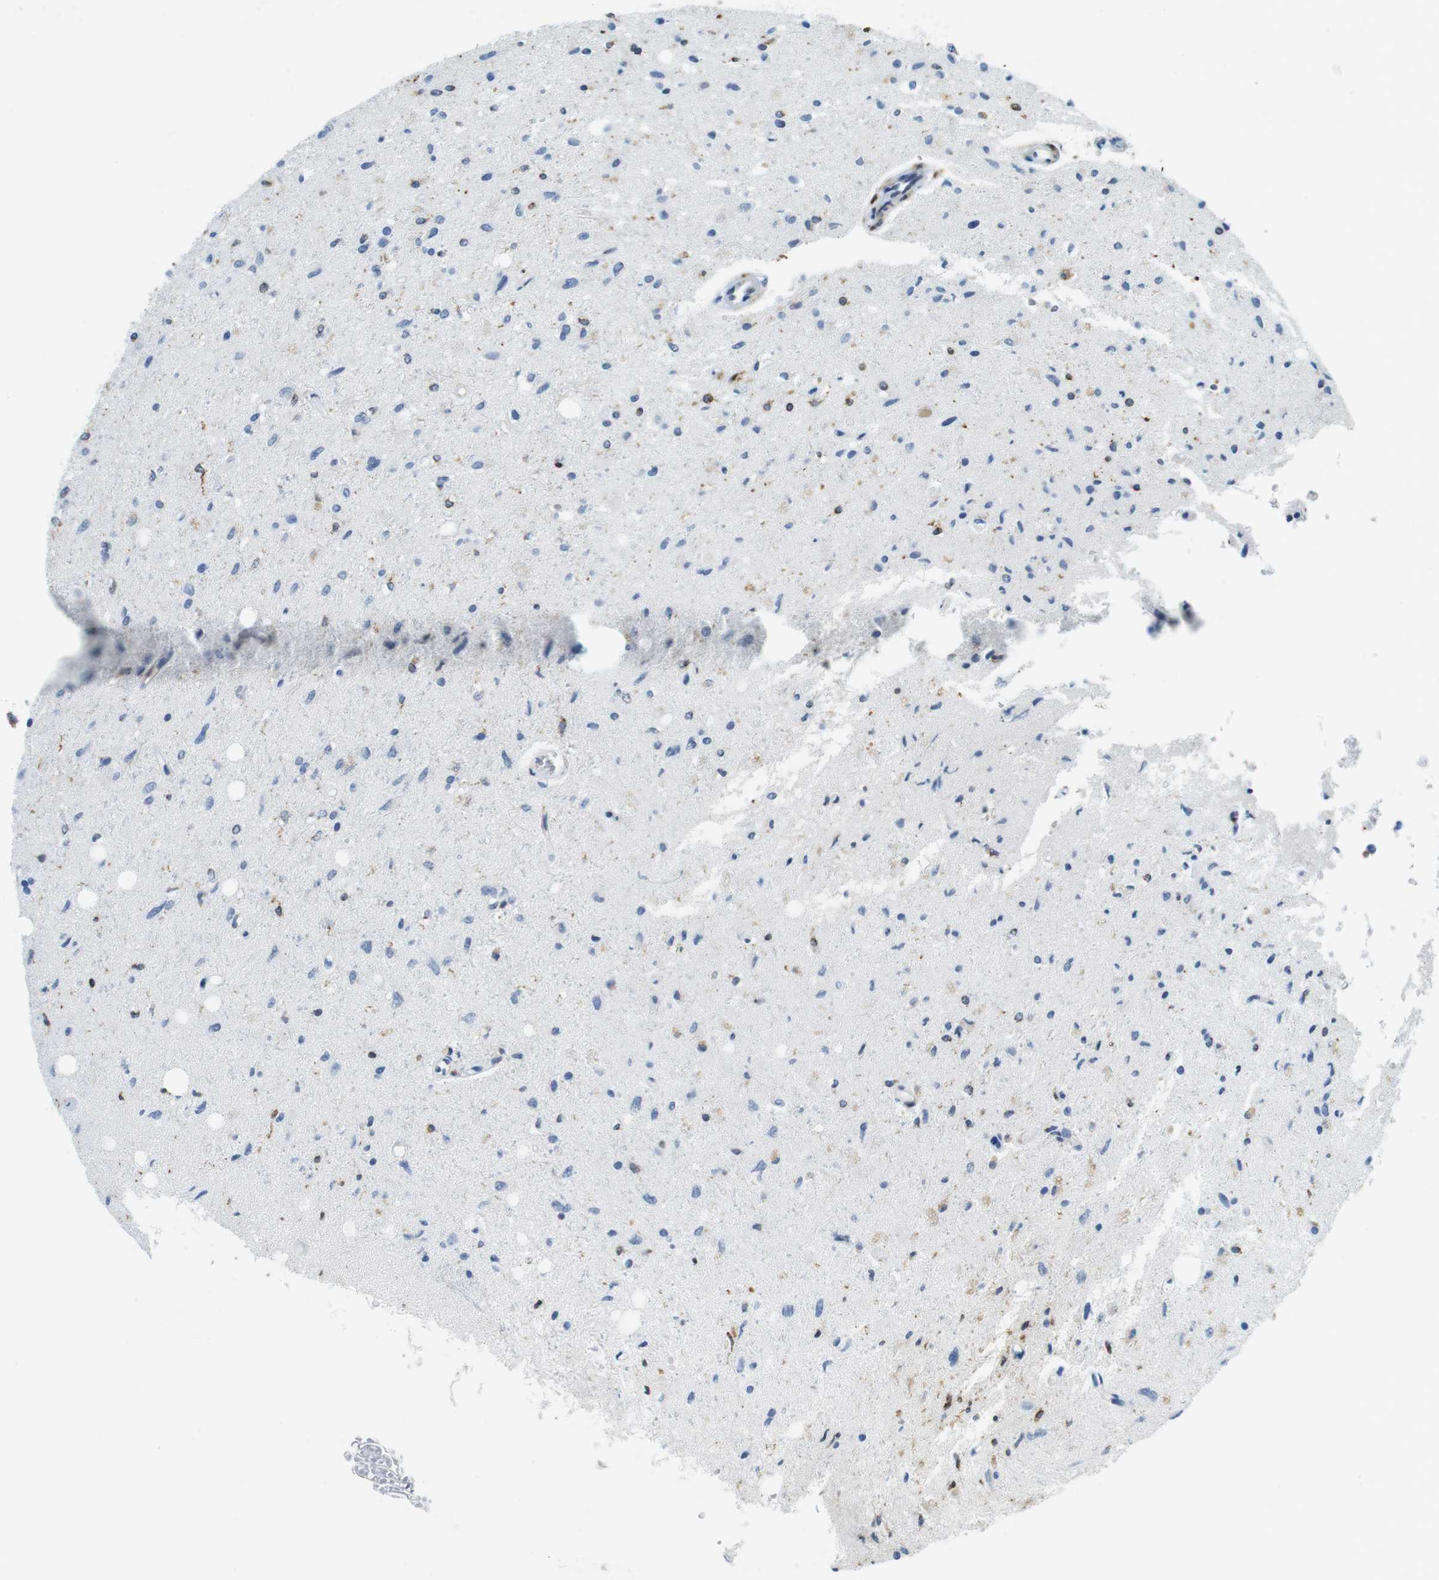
{"staining": {"intensity": "weak", "quantity": "<25%", "location": "cytoplasmic/membranous"}, "tissue": "glioma", "cell_type": "Tumor cells", "image_type": "cancer", "snomed": [{"axis": "morphology", "description": "Glioma, malignant, Low grade"}, {"axis": "topography", "description": "Brain"}], "caption": "Immunohistochemistry histopathology image of glioma stained for a protein (brown), which exhibits no staining in tumor cells.", "gene": "CIITA", "patient": {"sex": "male", "age": 77}}